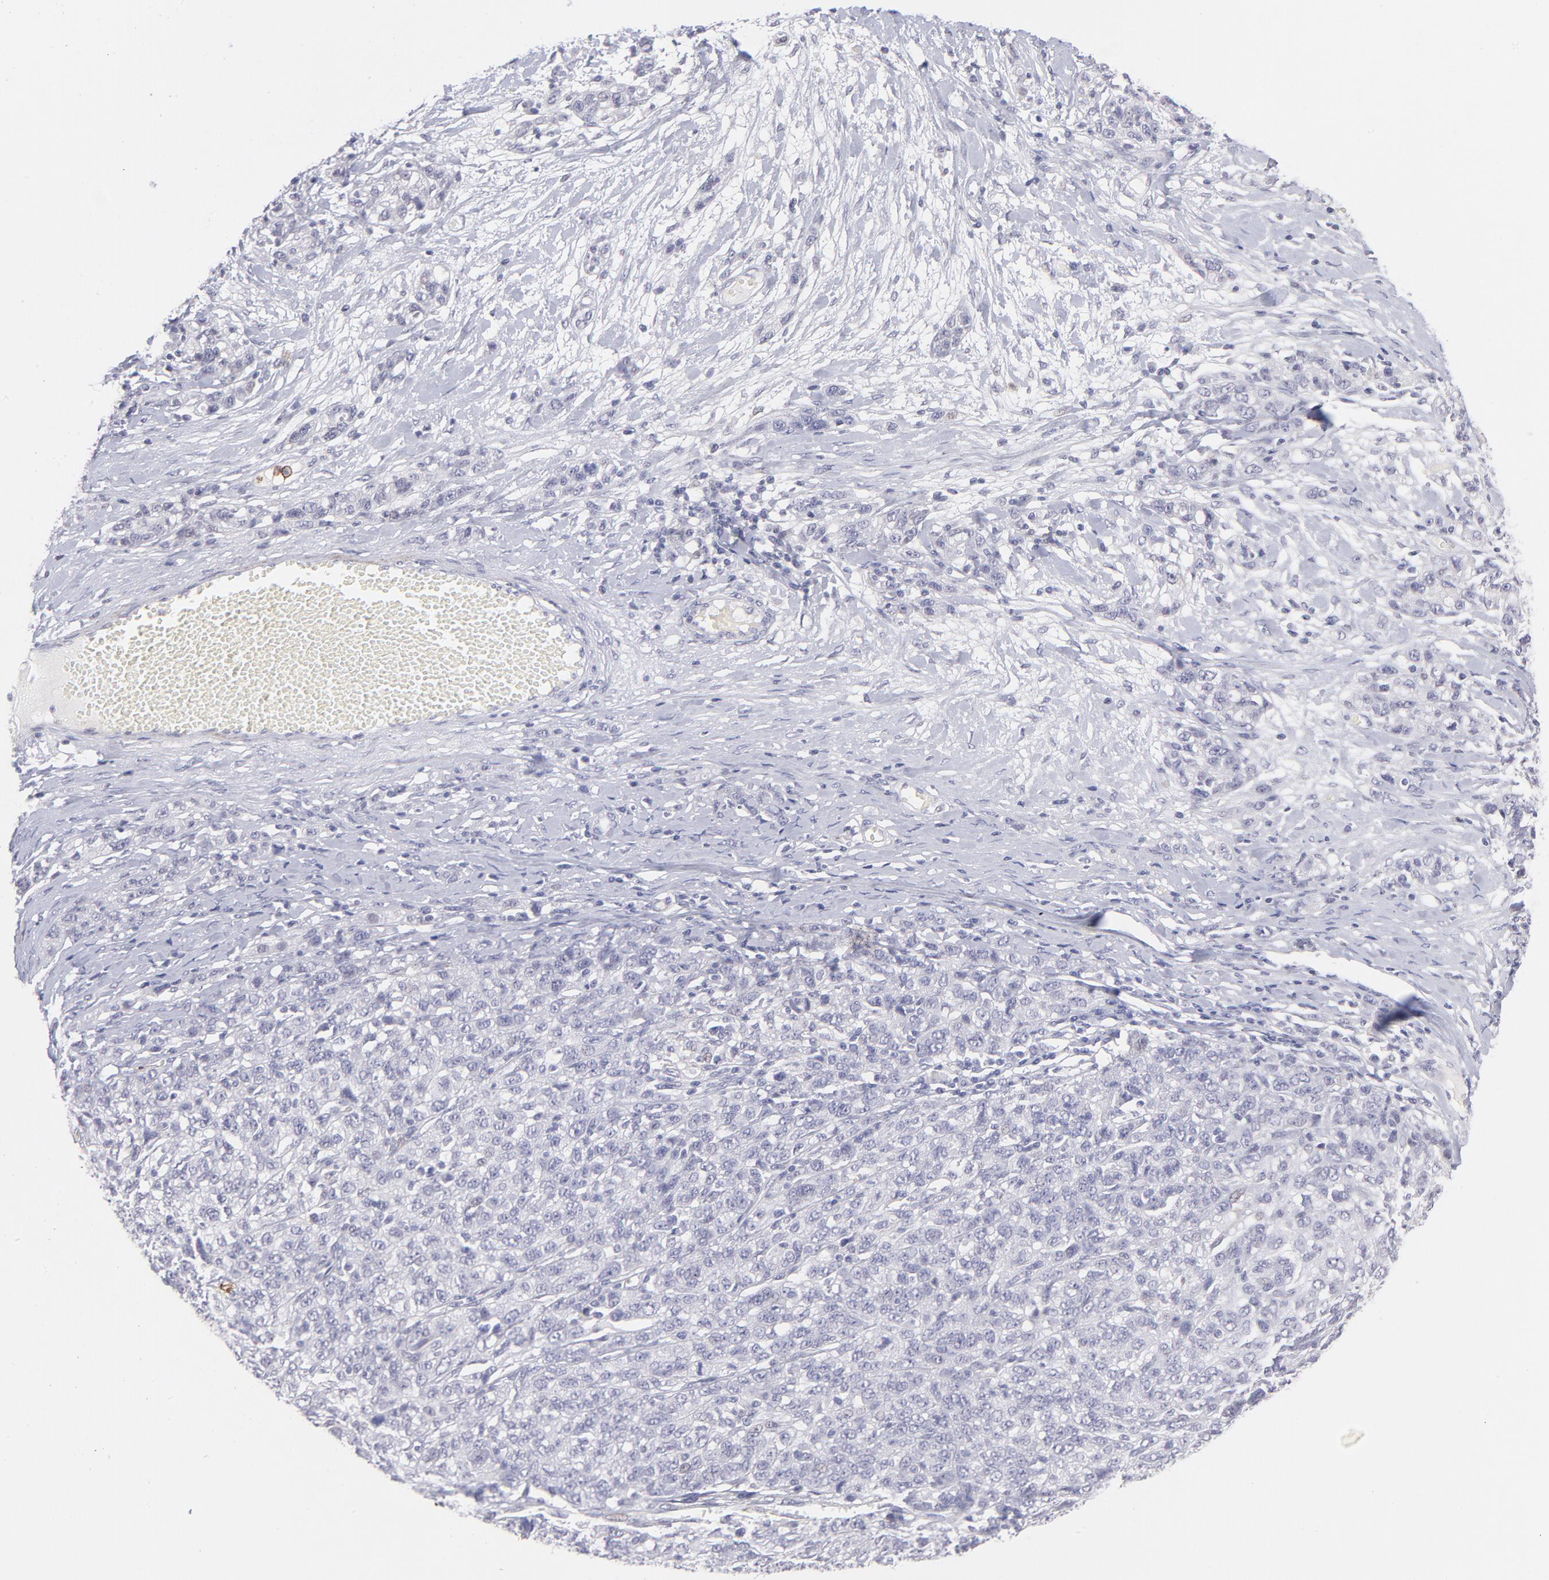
{"staining": {"intensity": "negative", "quantity": "none", "location": "none"}, "tissue": "ovarian cancer", "cell_type": "Tumor cells", "image_type": "cancer", "snomed": [{"axis": "morphology", "description": "Cystadenocarcinoma, serous, NOS"}, {"axis": "topography", "description": "Ovary"}], "caption": "High power microscopy photomicrograph of an immunohistochemistry (IHC) histopathology image of ovarian serous cystadenocarcinoma, revealing no significant staining in tumor cells.", "gene": "LTB4R", "patient": {"sex": "female", "age": 71}}